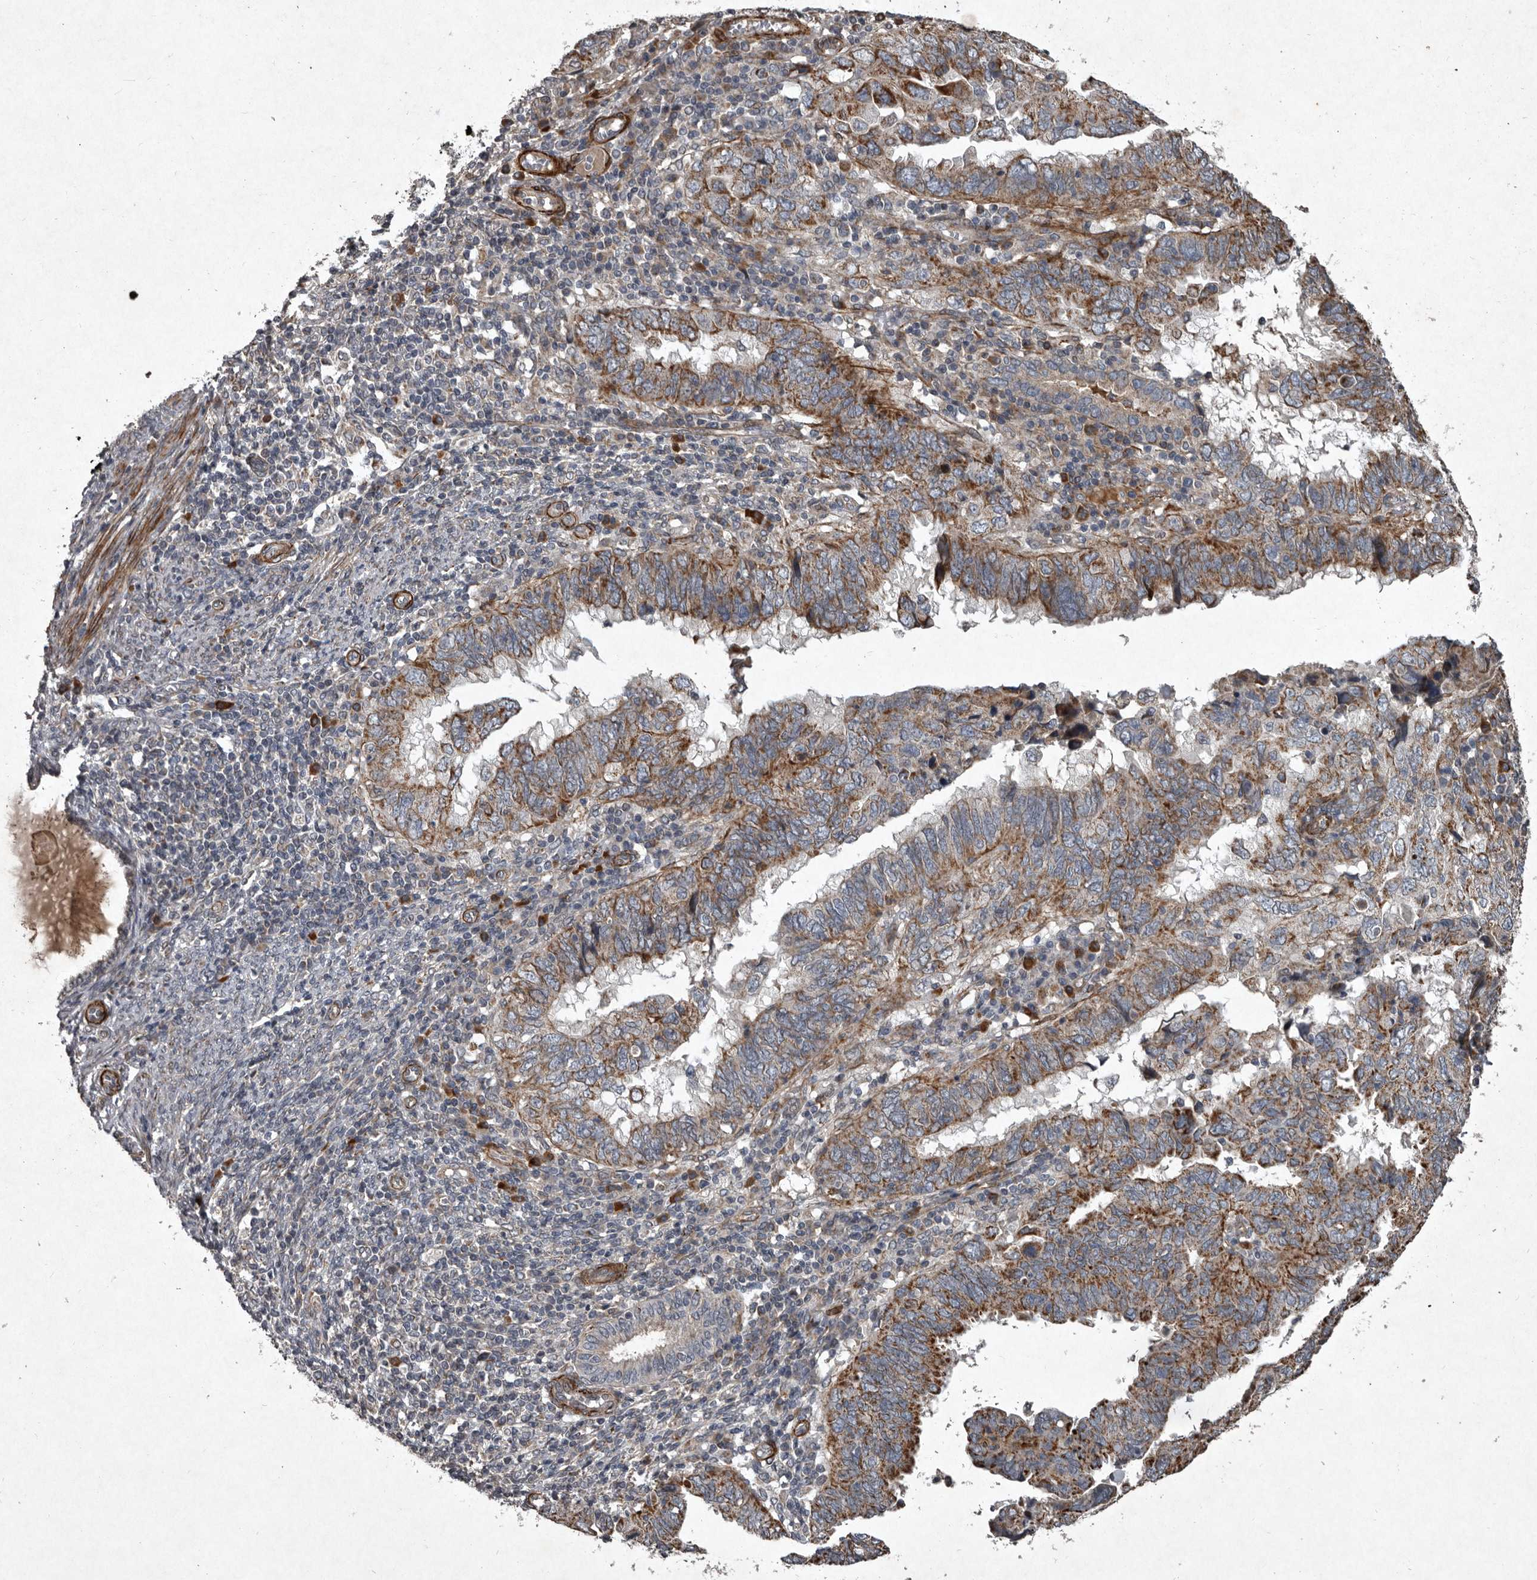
{"staining": {"intensity": "moderate", "quantity": ">75%", "location": "cytoplasmic/membranous"}, "tissue": "endometrial cancer", "cell_type": "Tumor cells", "image_type": "cancer", "snomed": [{"axis": "morphology", "description": "Adenocarcinoma, NOS"}, {"axis": "topography", "description": "Uterus"}], "caption": "Protein expression analysis of adenocarcinoma (endometrial) exhibits moderate cytoplasmic/membranous expression in about >75% of tumor cells.", "gene": "MRPS15", "patient": {"sex": "female", "age": 77}}